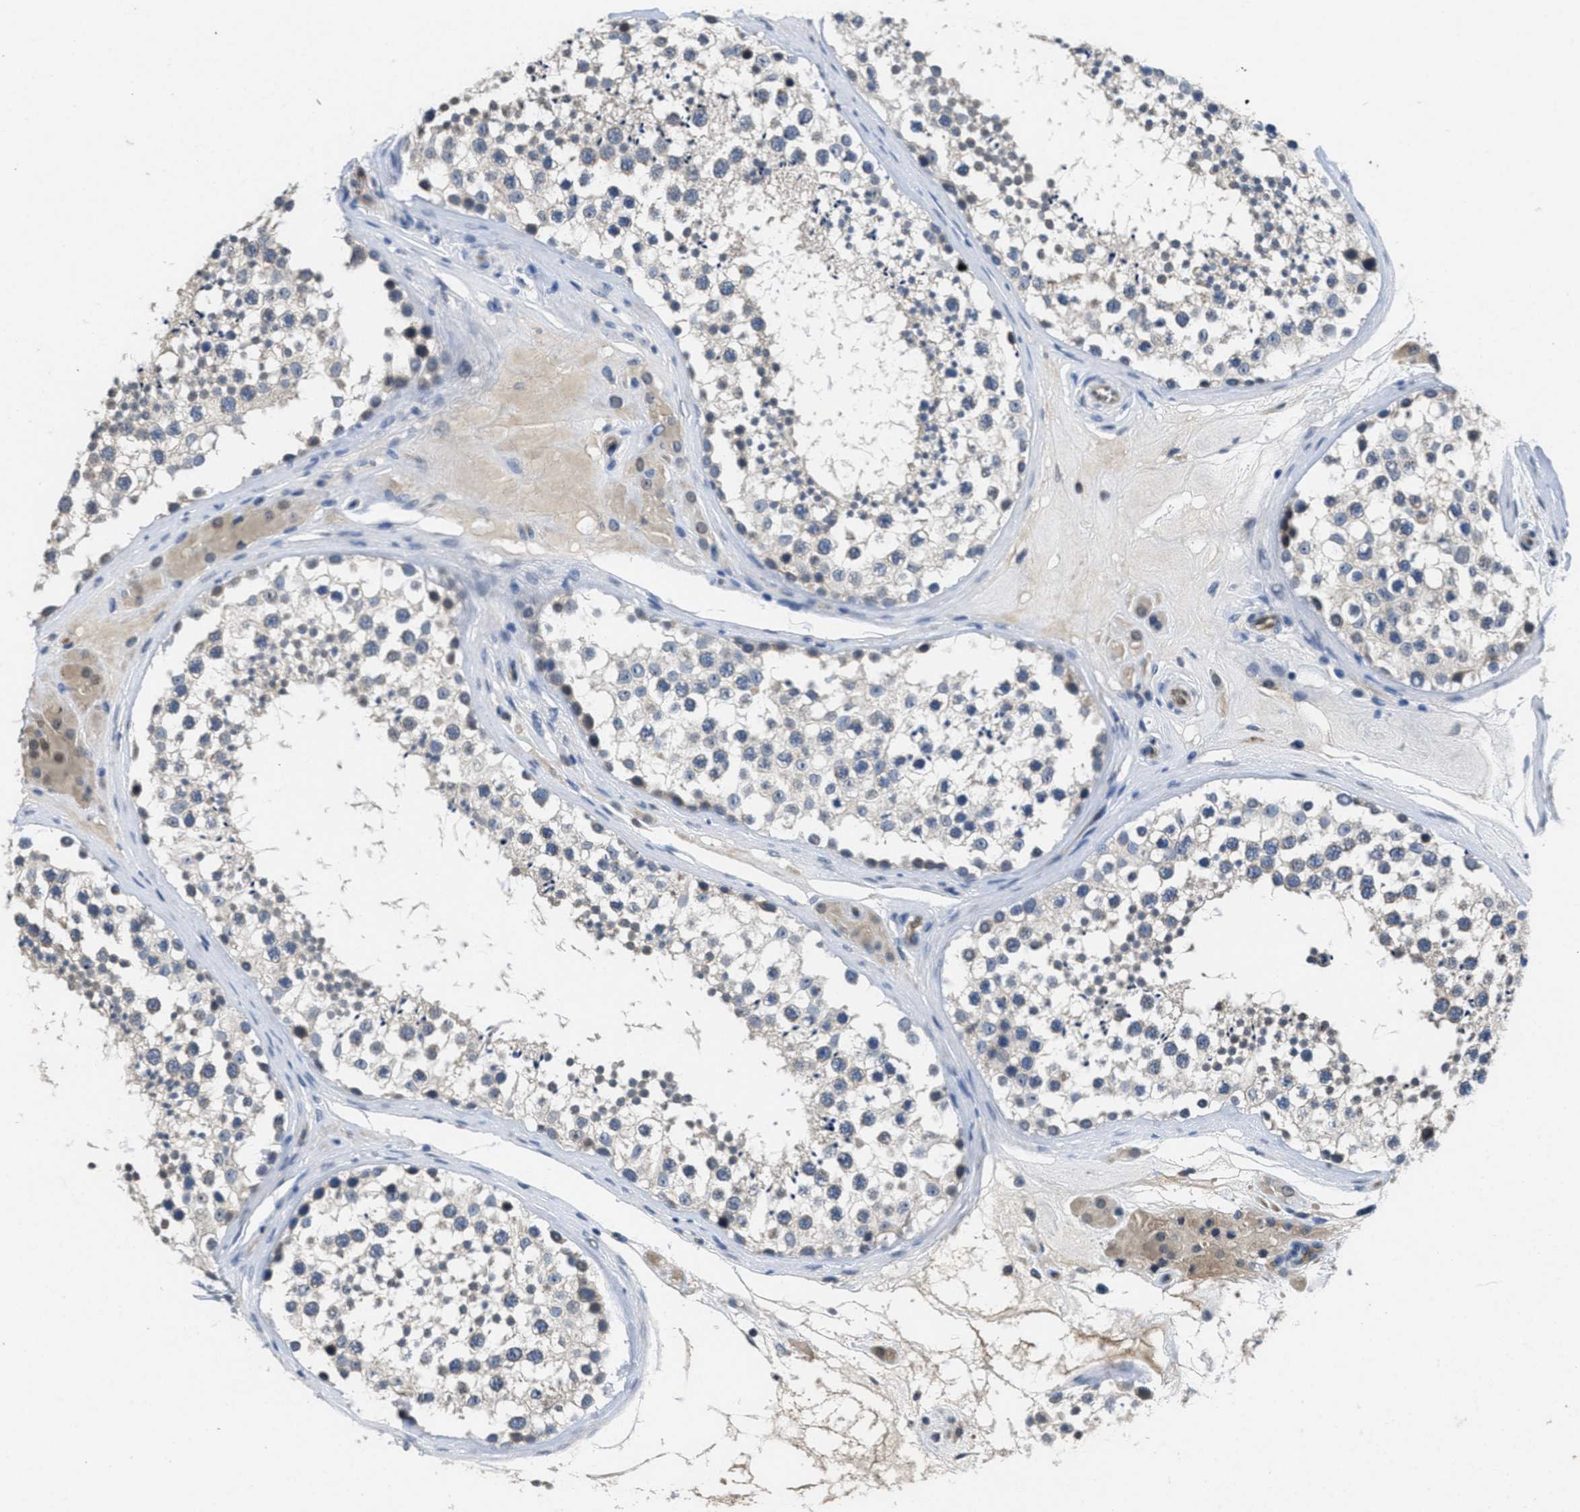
{"staining": {"intensity": "negative", "quantity": "none", "location": "none"}, "tissue": "testis", "cell_type": "Cells in seminiferous ducts", "image_type": "normal", "snomed": [{"axis": "morphology", "description": "Normal tissue, NOS"}, {"axis": "topography", "description": "Testis"}], "caption": "Cells in seminiferous ducts are negative for brown protein staining in normal testis. (DAB IHC, high magnification).", "gene": "ANGPT1", "patient": {"sex": "male", "age": 46}}